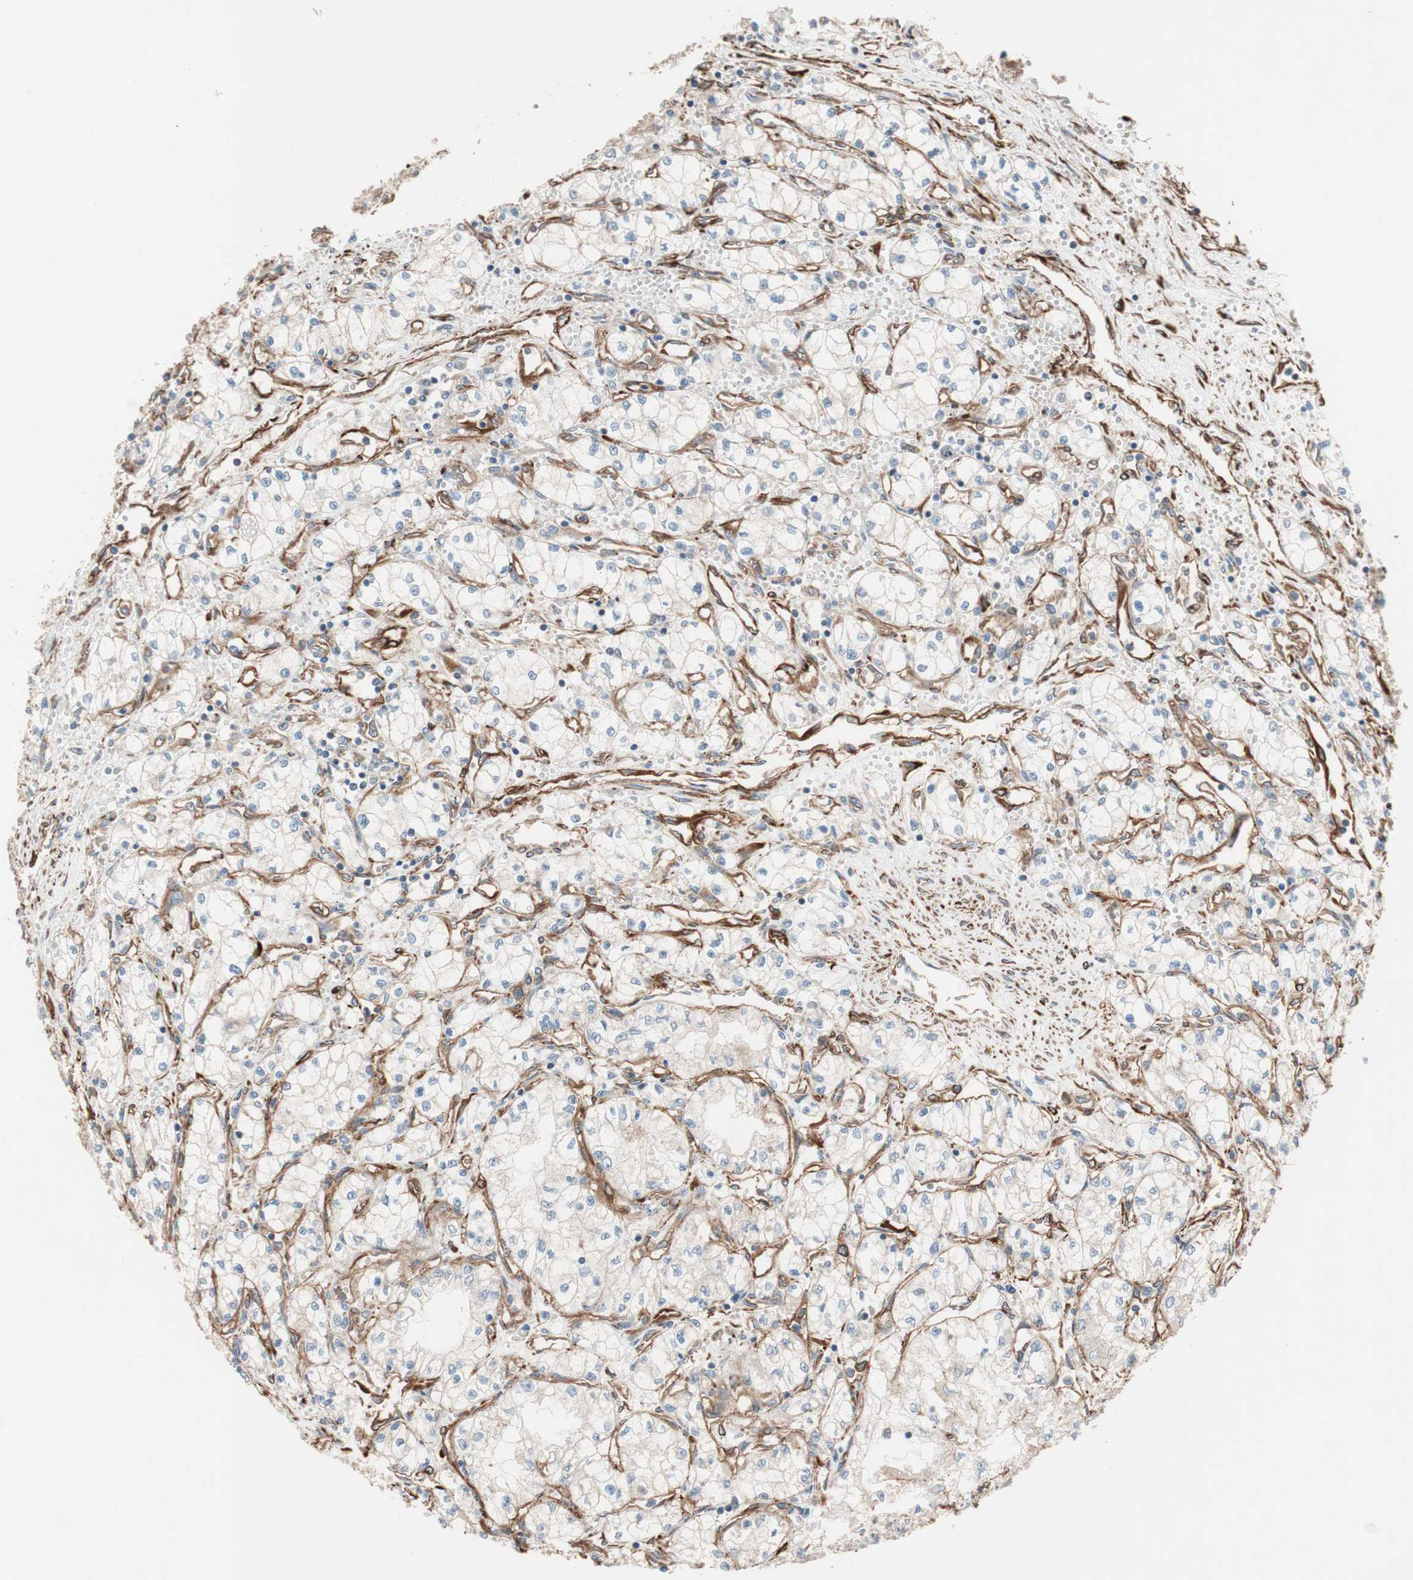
{"staining": {"intensity": "weak", "quantity": "25%-75%", "location": "cytoplasmic/membranous"}, "tissue": "renal cancer", "cell_type": "Tumor cells", "image_type": "cancer", "snomed": [{"axis": "morphology", "description": "Normal tissue, NOS"}, {"axis": "morphology", "description": "Adenocarcinoma, NOS"}, {"axis": "topography", "description": "Kidney"}], "caption": "This micrograph shows immunohistochemistry staining of renal adenocarcinoma, with low weak cytoplasmic/membranous expression in approximately 25%-75% of tumor cells.", "gene": "GPSM2", "patient": {"sex": "male", "age": 59}}